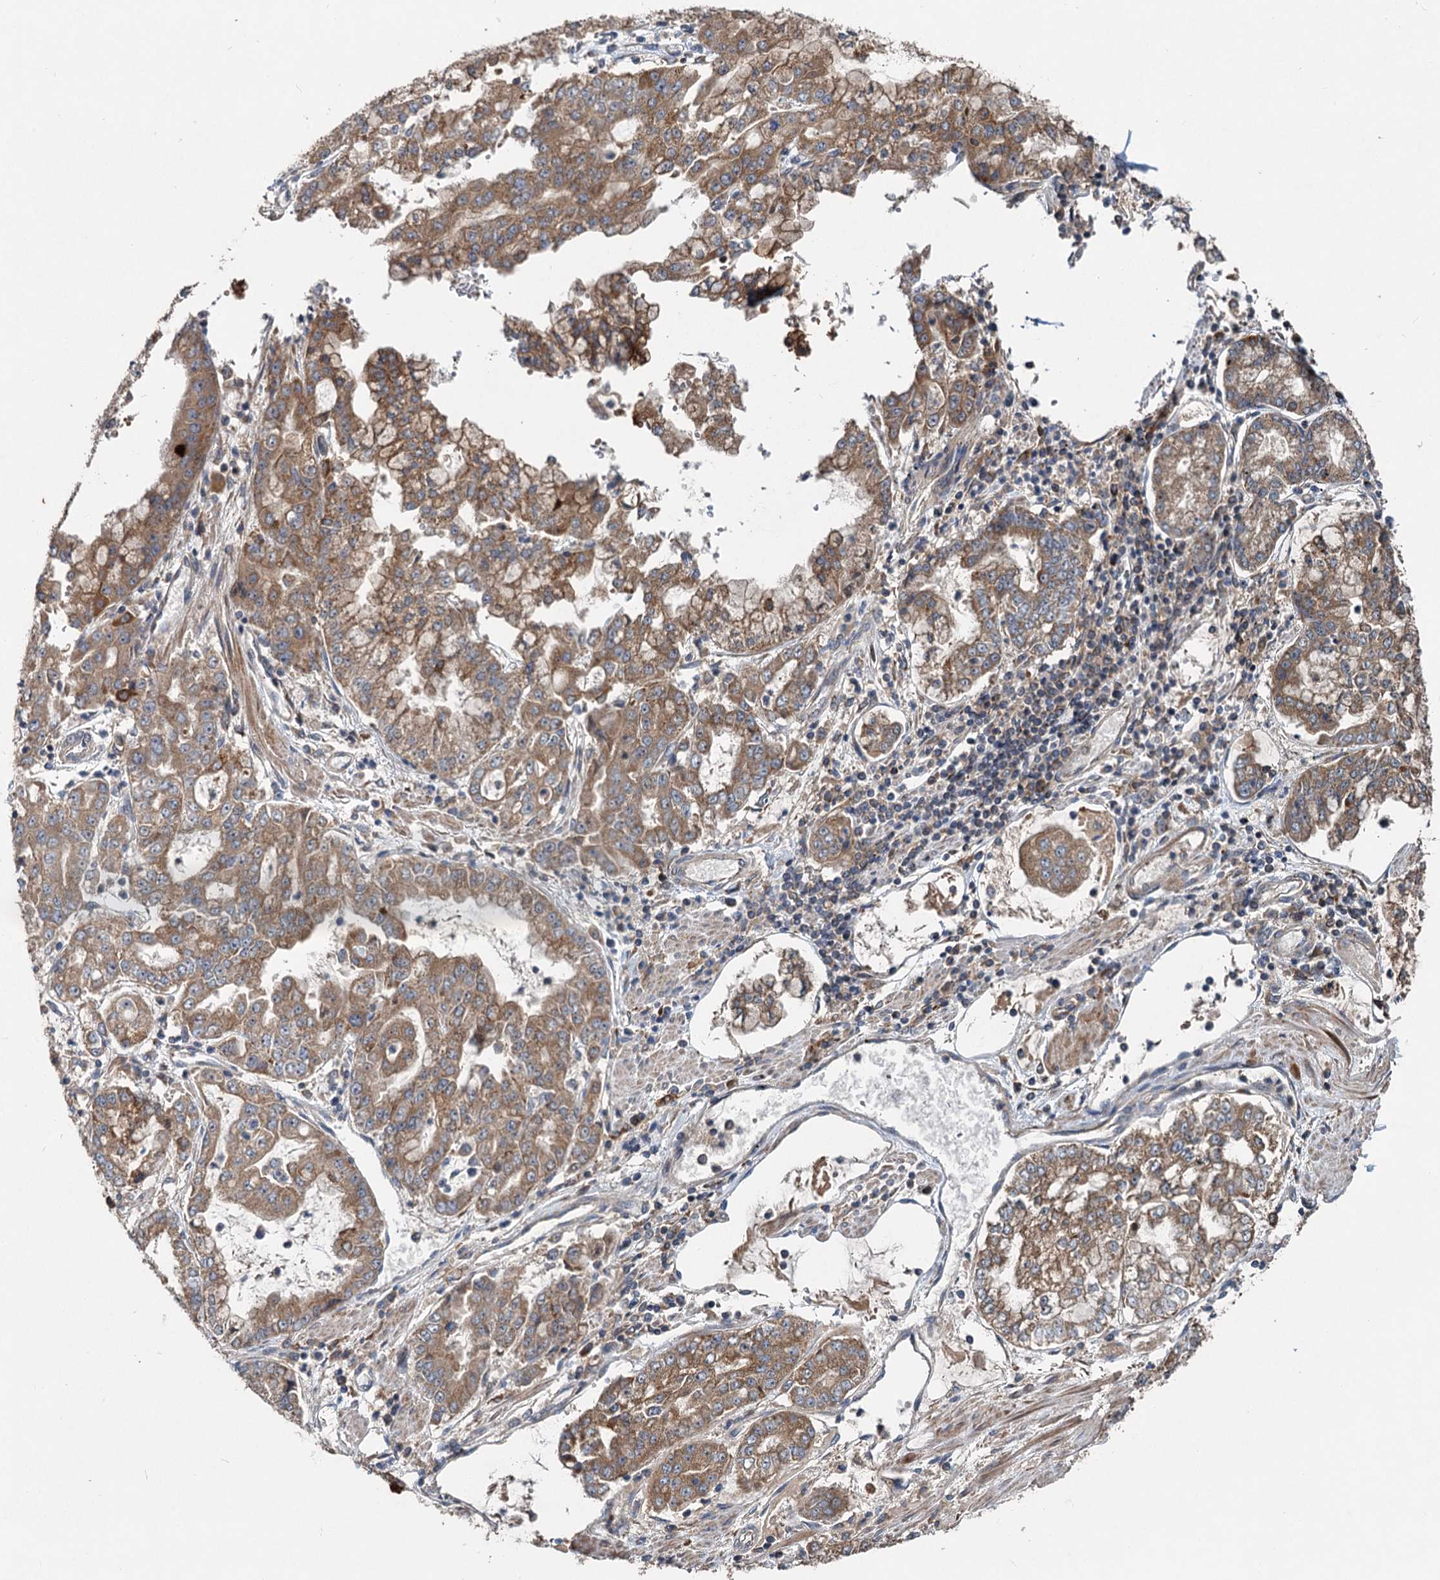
{"staining": {"intensity": "moderate", "quantity": ">75%", "location": "cytoplasmic/membranous"}, "tissue": "stomach cancer", "cell_type": "Tumor cells", "image_type": "cancer", "snomed": [{"axis": "morphology", "description": "Adenocarcinoma, NOS"}, {"axis": "topography", "description": "Stomach"}], "caption": "Stomach adenocarcinoma stained with DAB (3,3'-diaminobenzidine) IHC shows medium levels of moderate cytoplasmic/membranous positivity in about >75% of tumor cells.", "gene": "OTUB1", "patient": {"sex": "male", "age": 76}}